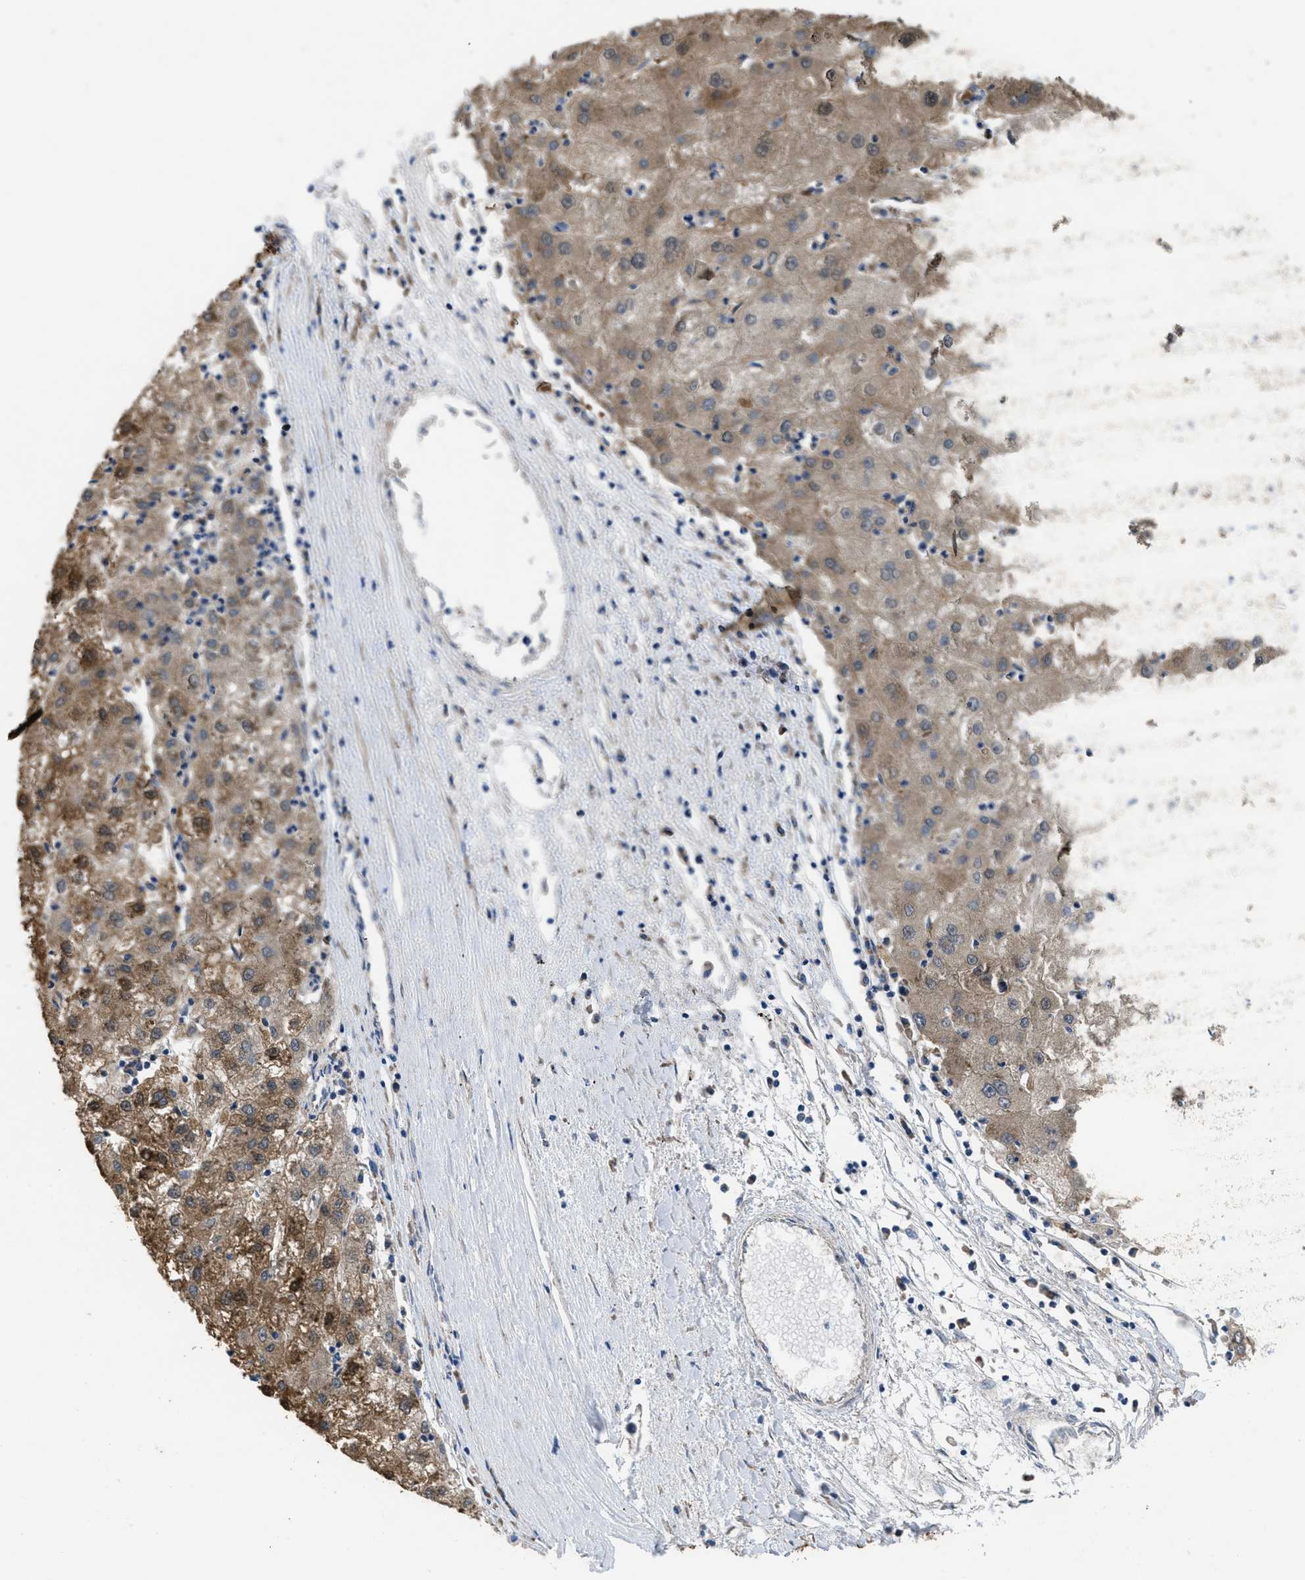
{"staining": {"intensity": "moderate", "quantity": ">75%", "location": "cytoplasmic/membranous,nuclear"}, "tissue": "liver cancer", "cell_type": "Tumor cells", "image_type": "cancer", "snomed": [{"axis": "morphology", "description": "Carcinoma, Hepatocellular, NOS"}, {"axis": "topography", "description": "Liver"}], "caption": "DAB (3,3'-diaminobenzidine) immunohistochemical staining of human liver cancer (hepatocellular carcinoma) demonstrates moderate cytoplasmic/membranous and nuclear protein expression in approximately >75% of tumor cells.", "gene": "PPP2CB", "patient": {"sex": "male", "age": 72}}